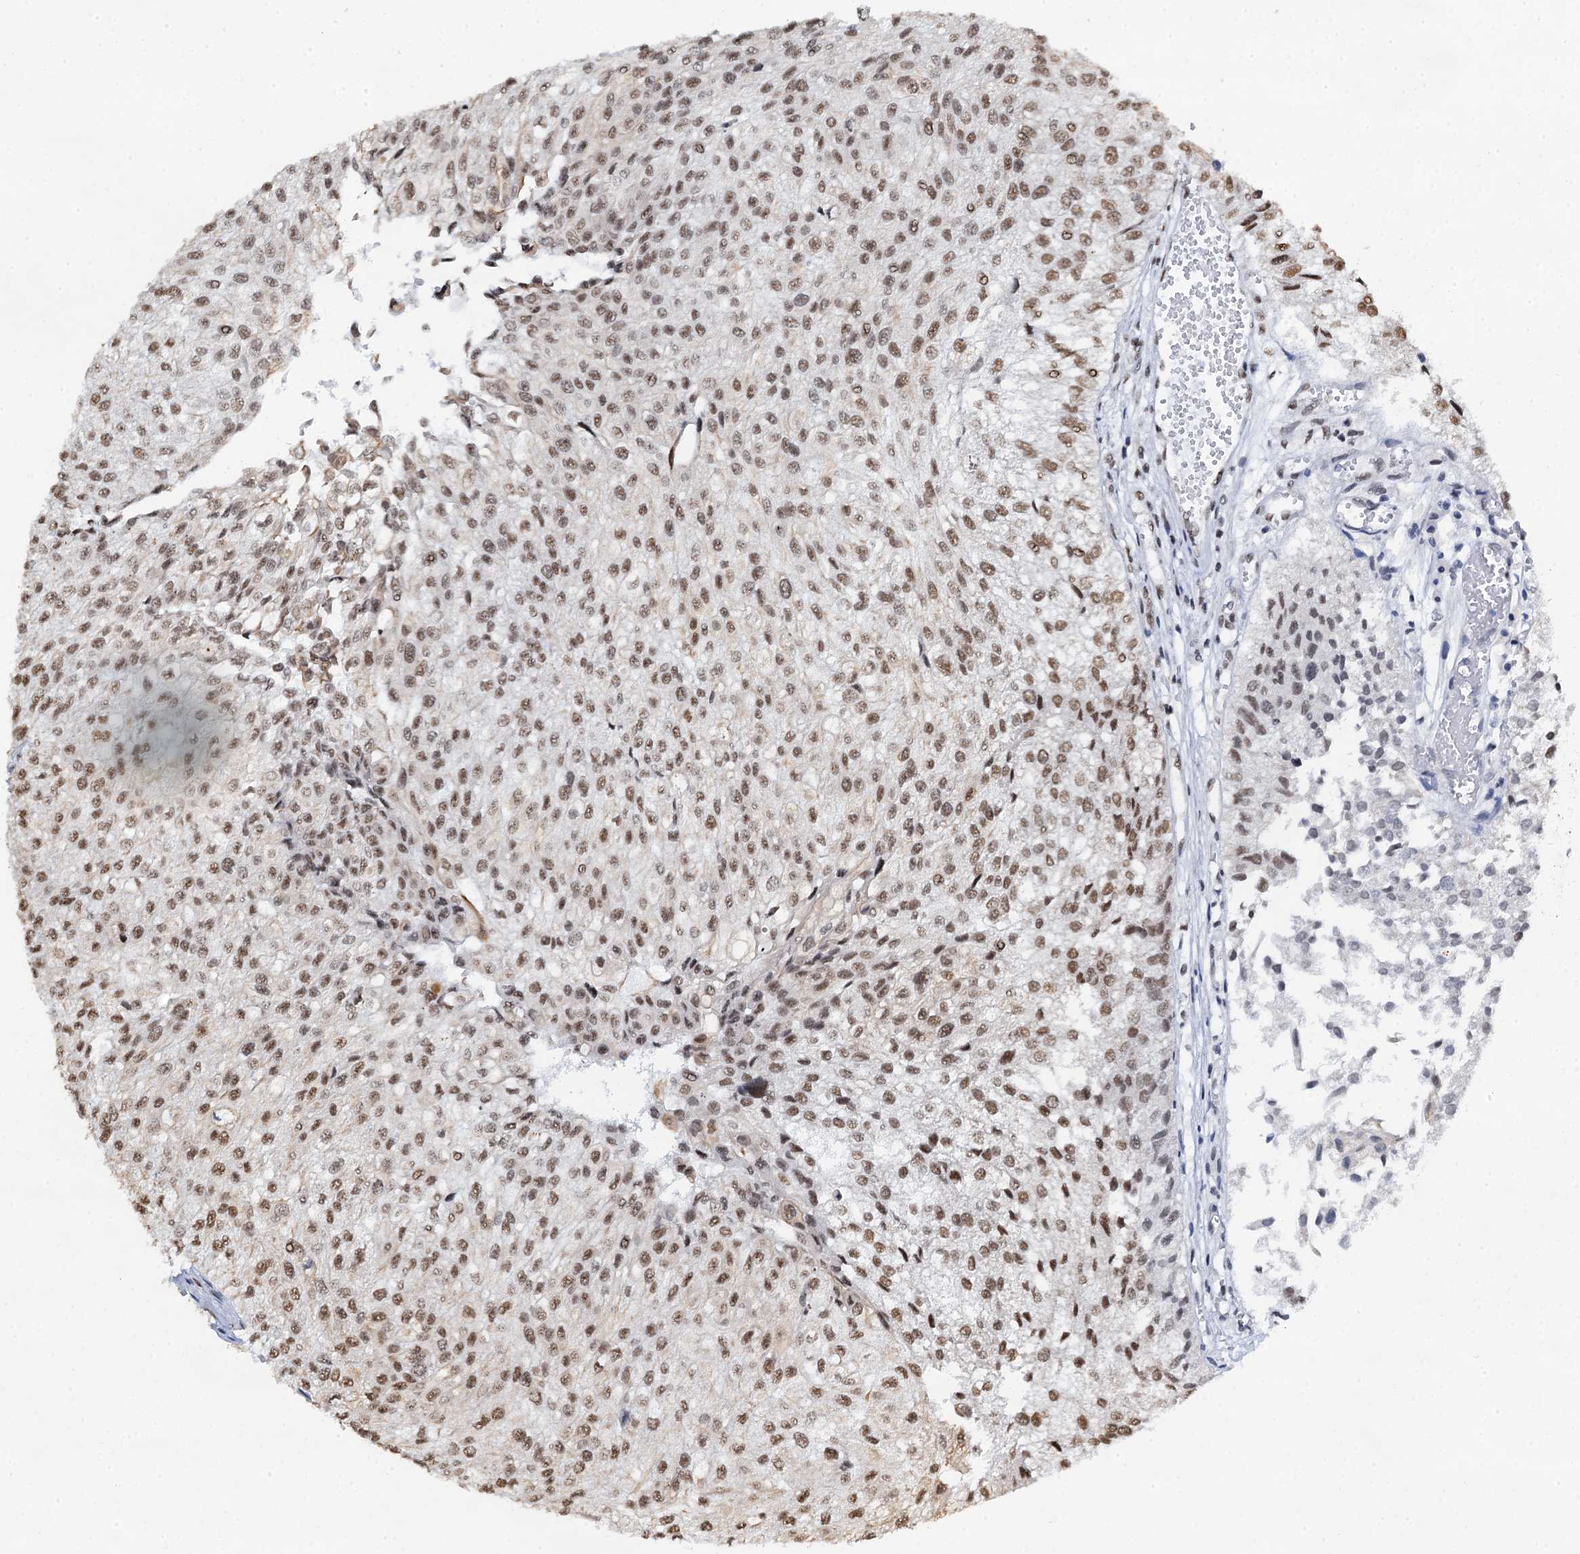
{"staining": {"intensity": "moderate", "quantity": ">75%", "location": "nuclear"}, "tissue": "urothelial cancer", "cell_type": "Tumor cells", "image_type": "cancer", "snomed": [{"axis": "morphology", "description": "Urothelial carcinoma, Low grade"}, {"axis": "topography", "description": "Urinary bladder"}], "caption": "IHC photomicrograph of human urothelial carcinoma (low-grade) stained for a protein (brown), which shows medium levels of moderate nuclear expression in approximately >75% of tumor cells.", "gene": "ZNF609", "patient": {"sex": "female", "age": 89}}